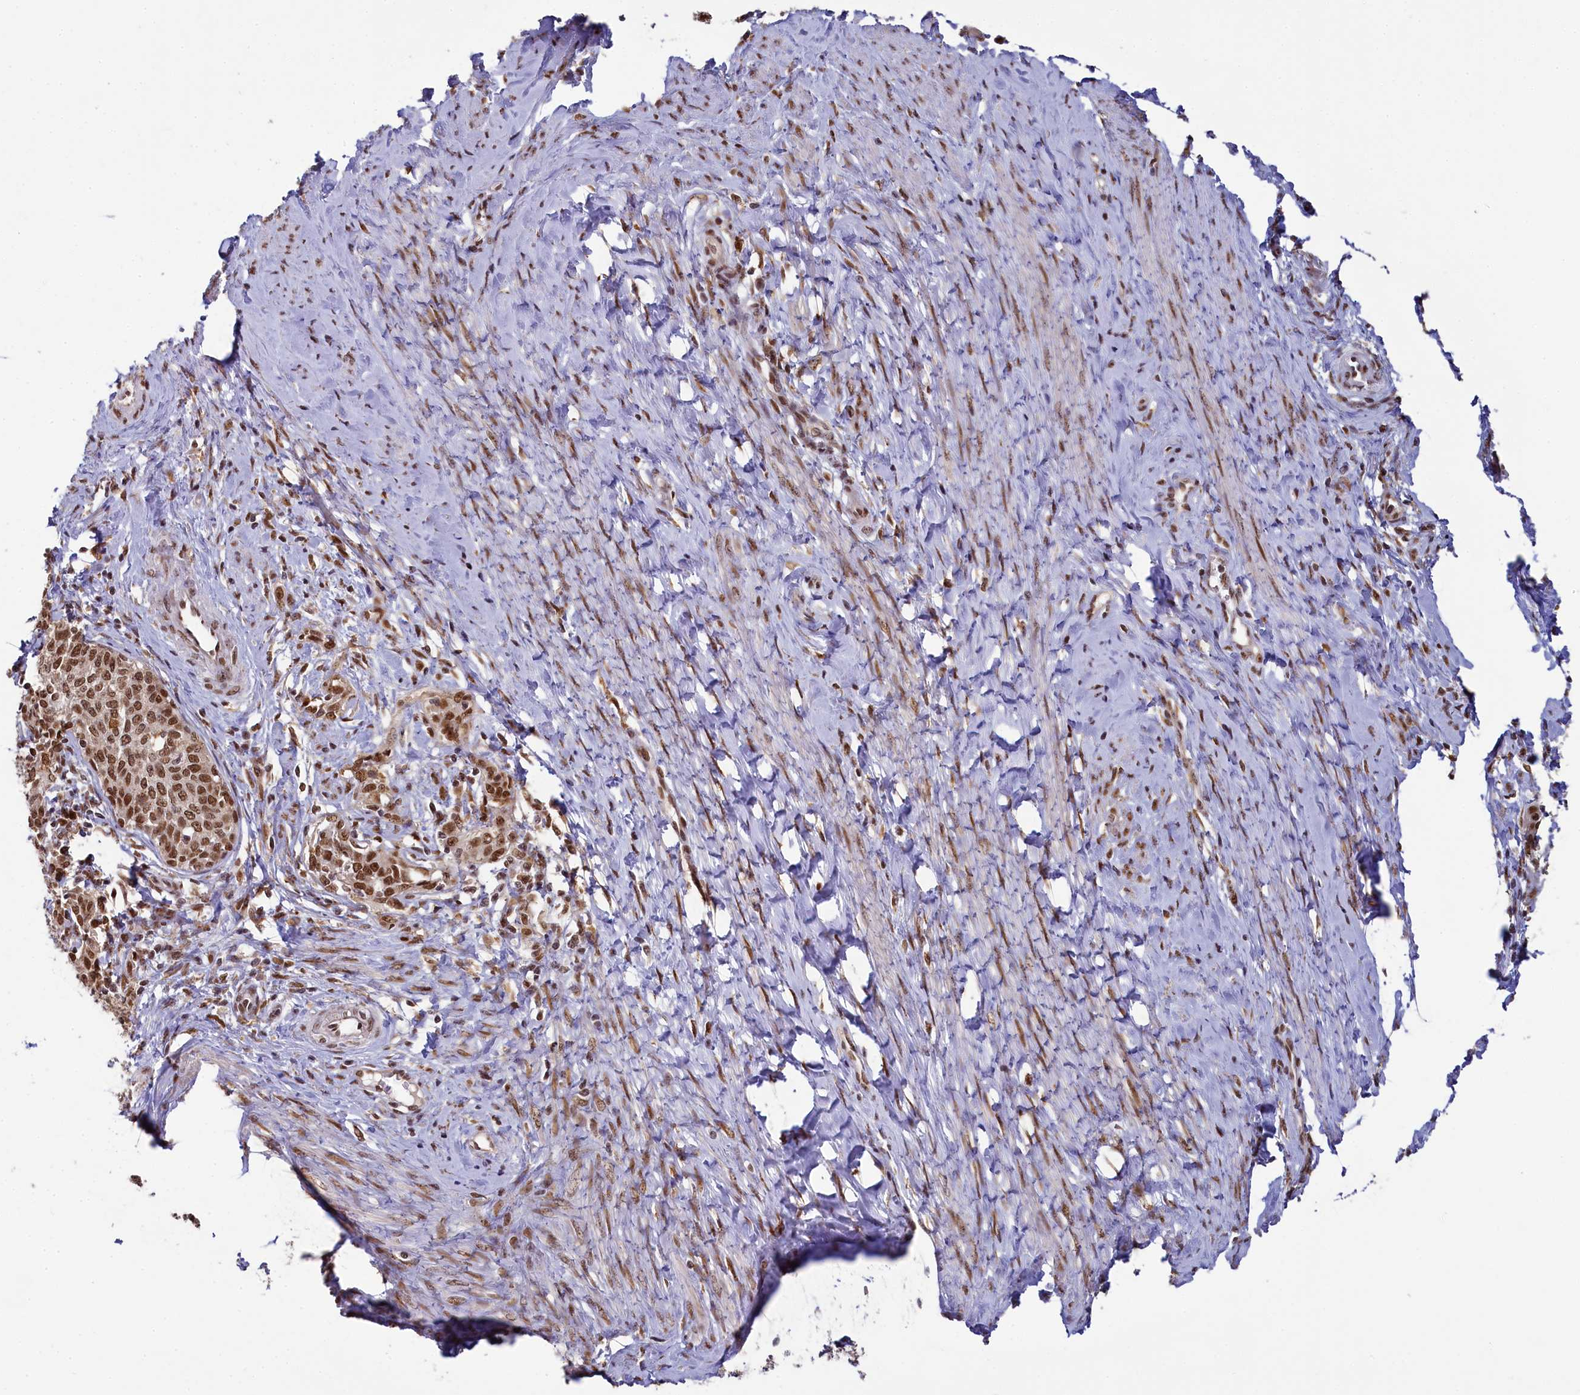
{"staining": {"intensity": "moderate", "quantity": ">75%", "location": "nuclear"}, "tissue": "cervical cancer", "cell_type": "Tumor cells", "image_type": "cancer", "snomed": [{"axis": "morphology", "description": "Squamous cell carcinoma, NOS"}, {"axis": "morphology", "description": "Adenocarcinoma, NOS"}, {"axis": "topography", "description": "Cervix"}], "caption": "High-power microscopy captured an IHC image of cervical squamous cell carcinoma, revealing moderate nuclear positivity in about >75% of tumor cells.", "gene": "PPHLN1", "patient": {"sex": "female", "age": 52}}